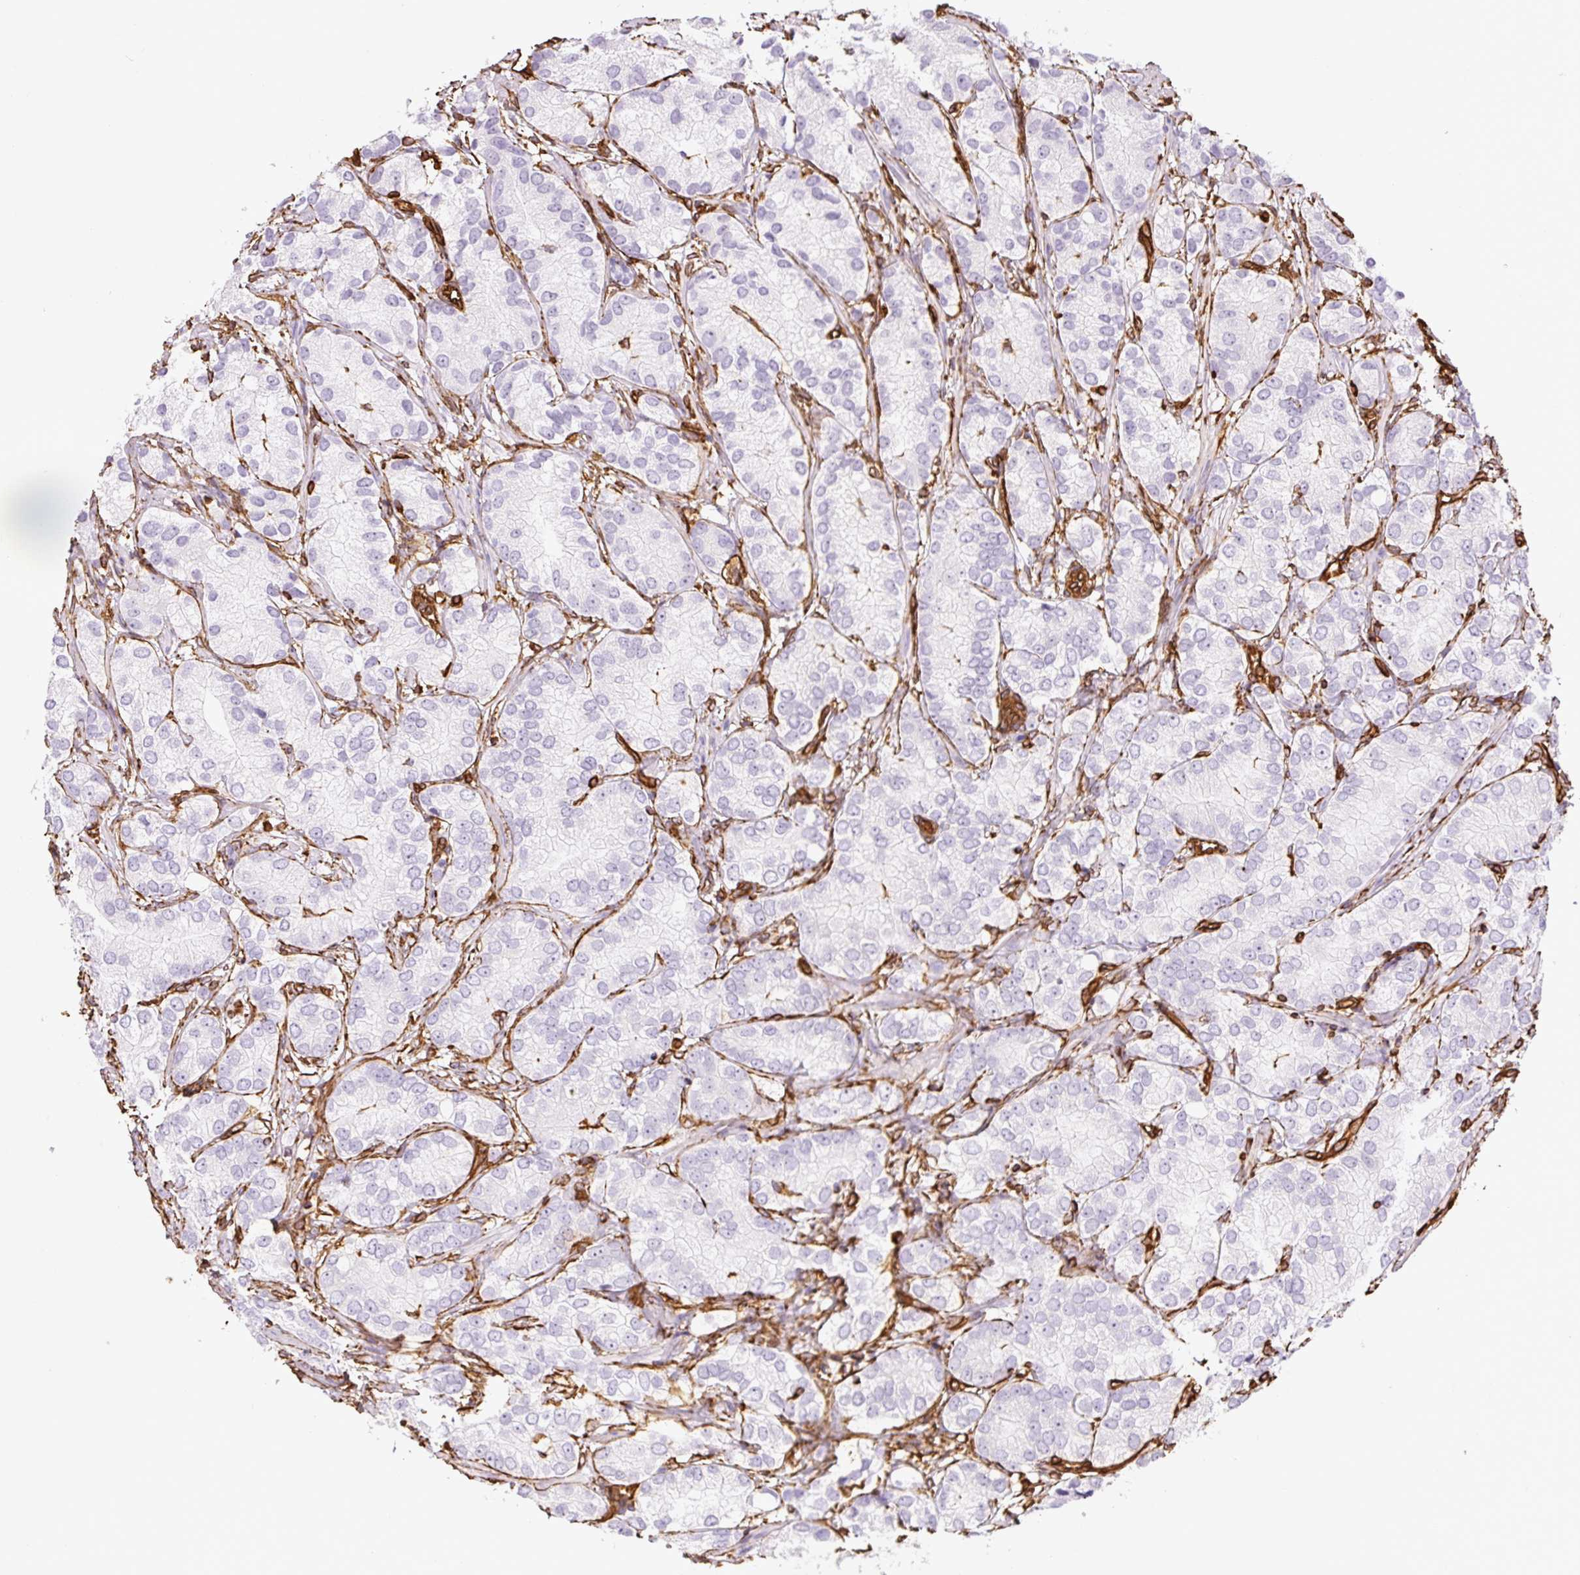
{"staining": {"intensity": "negative", "quantity": "none", "location": "none"}, "tissue": "prostate cancer", "cell_type": "Tumor cells", "image_type": "cancer", "snomed": [{"axis": "morphology", "description": "Adenocarcinoma, High grade"}, {"axis": "topography", "description": "Prostate"}], "caption": "This is a histopathology image of immunohistochemistry (IHC) staining of prostate high-grade adenocarcinoma, which shows no staining in tumor cells.", "gene": "VIM", "patient": {"sex": "male", "age": 82}}